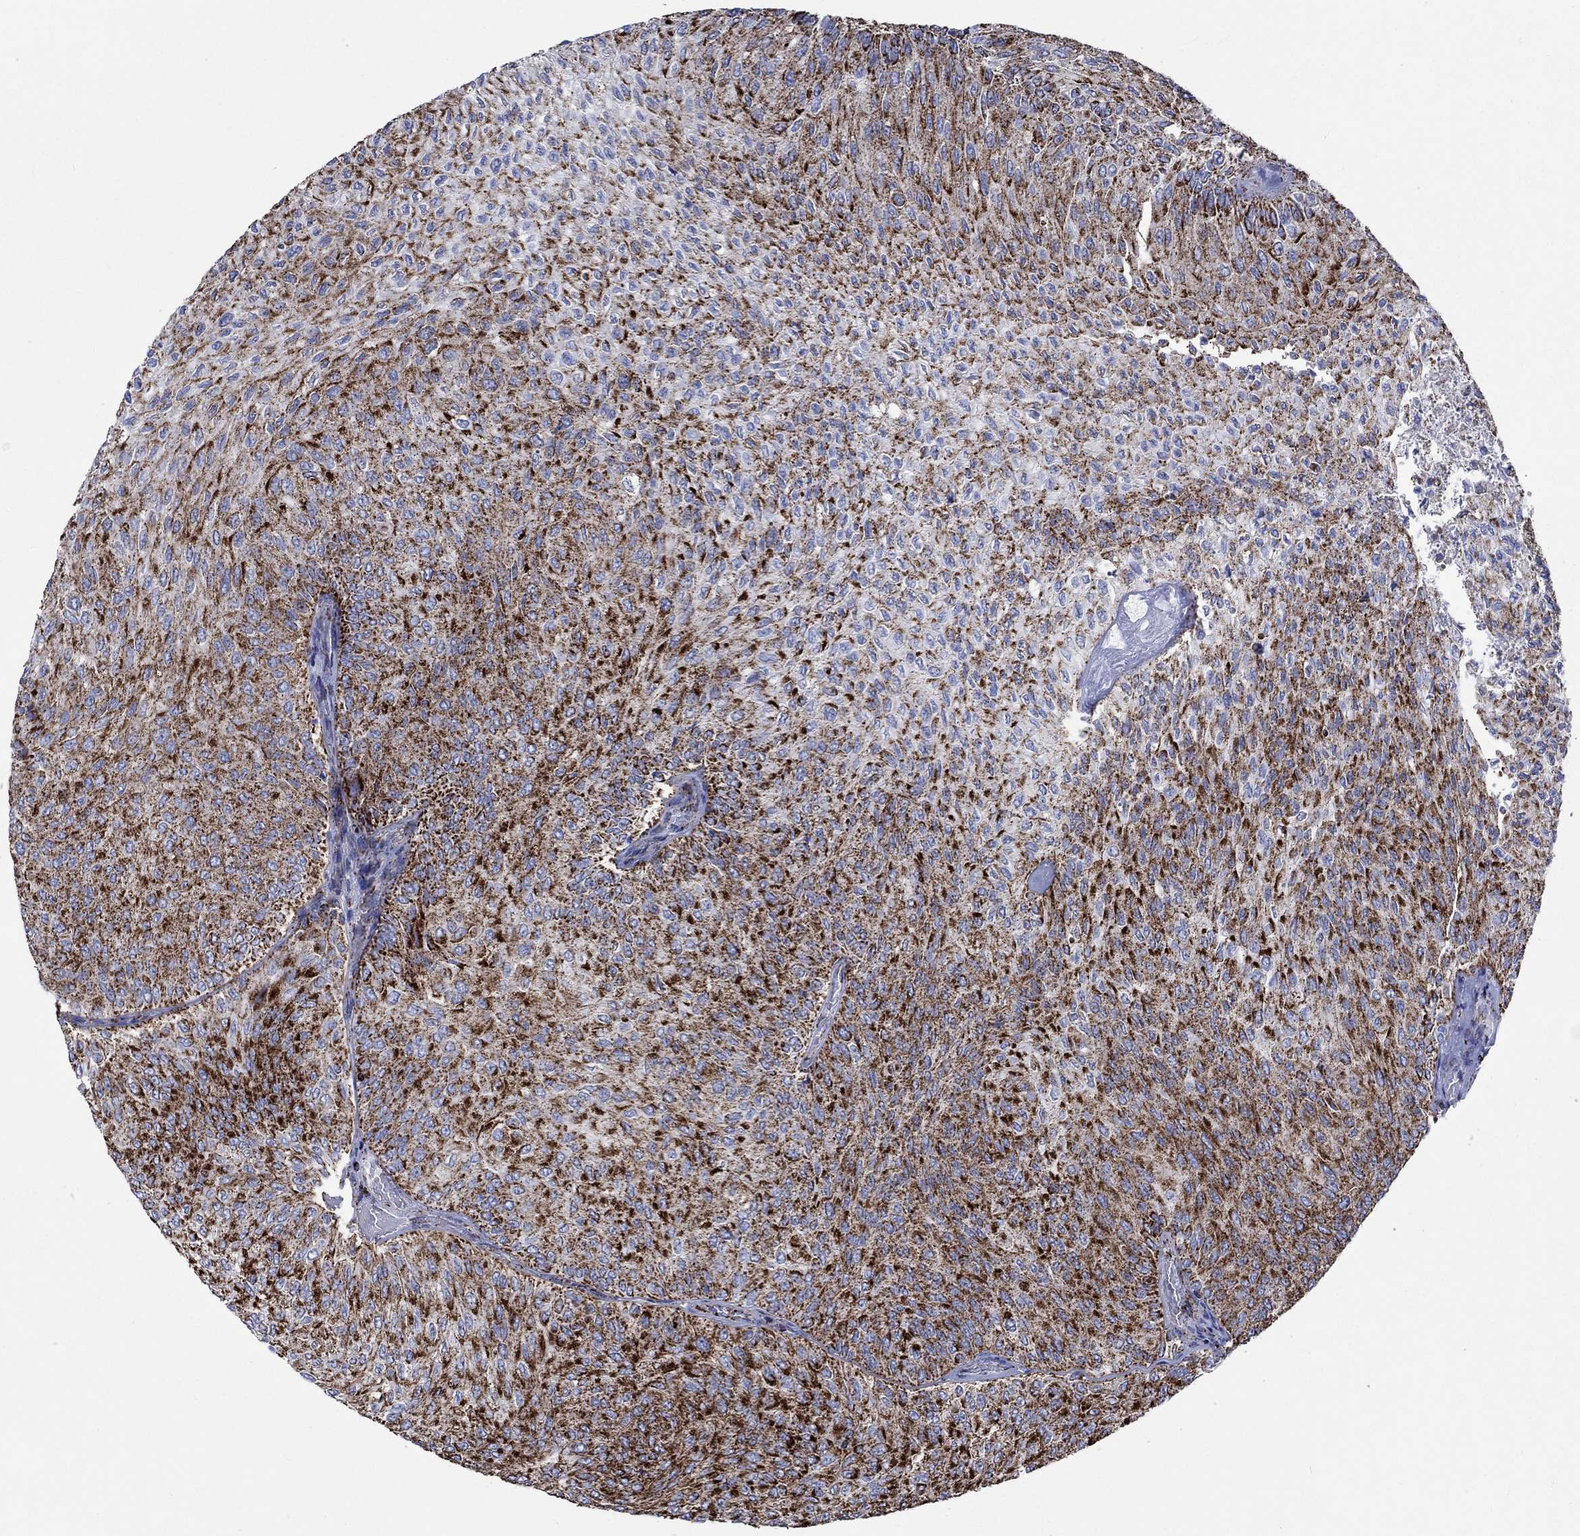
{"staining": {"intensity": "strong", "quantity": ">75%", "location": "cytoplasmic/membranous"}, "tissue": "urothelial cancer", "cell_type": "Tumor cells", "image_type": "cancer", "snomed": [{"axis": "morphology", "description": "Urothelial carcinoma, Low grade"}, {"axis": "topography", "description": "Urinary bladder"}], "caption": "Immunohistochemical staining of urothelial cancer displays high levels of strong cytoplasmic/membranous protein staining in about >75% of tumor cells.", "gene": "RCE1", "patient": {"sex": "male", "age": 78}}